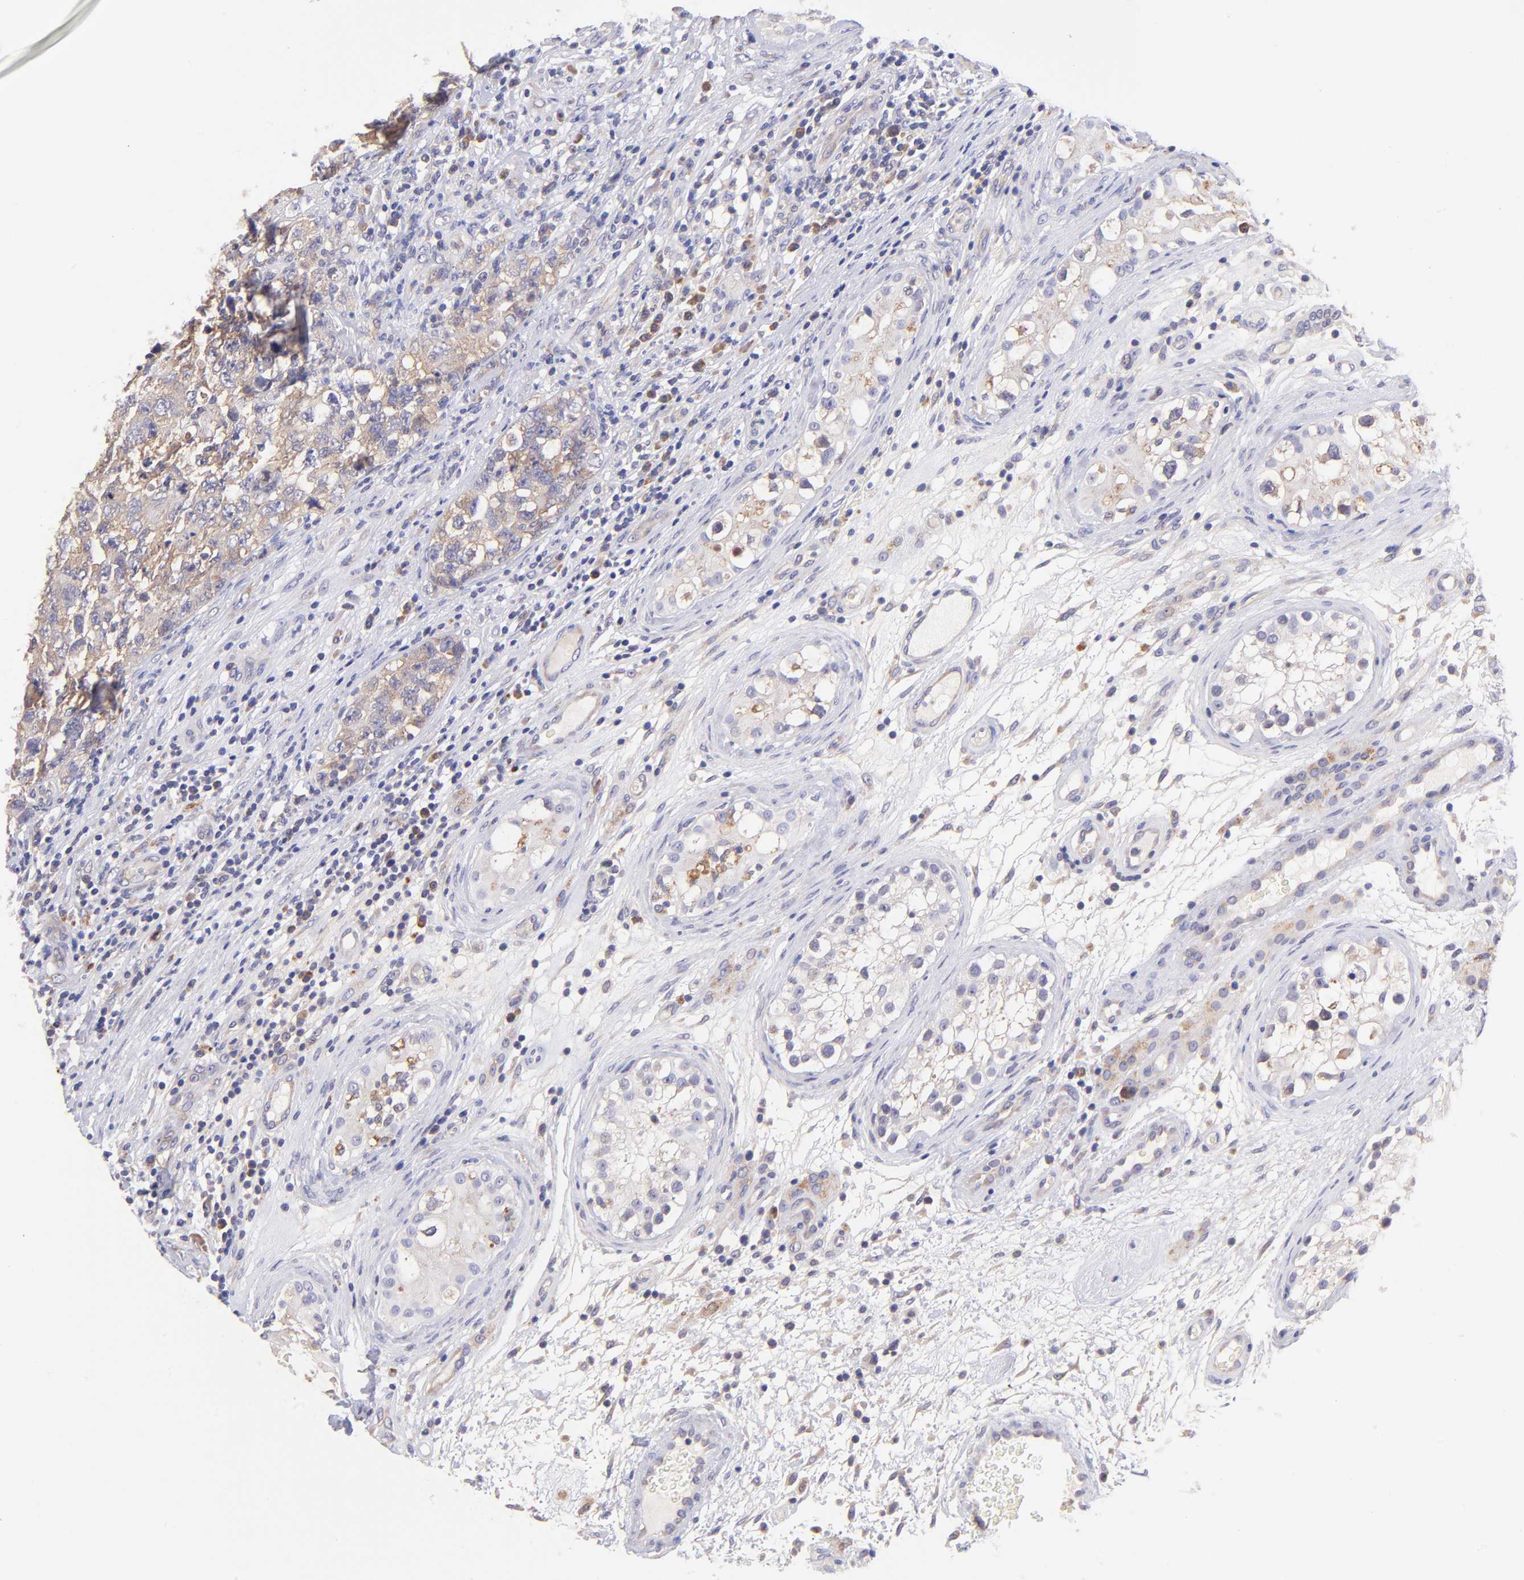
{"staining": {"intensity": "moderate", "quantity": ">75%", "location": "cytoplasmic/membranous"}, "tissue": "testis cancer", "cell_type": "Tumor cells", "image_type": "cancer", "snomed": [{"axis": "morphology", "description": "Carcinoma, Embryonal, NOS"}, {"axis": "topography", "description": "Testis"}], "caption": "IHC of human embryonal carcinoma (testis) displays medium levels of moderate cytoplasmic/membranous expression in approximately >75% of tumor cells.", "gene": "RPL11", "patient": {"sex": "male", "age": 31}}